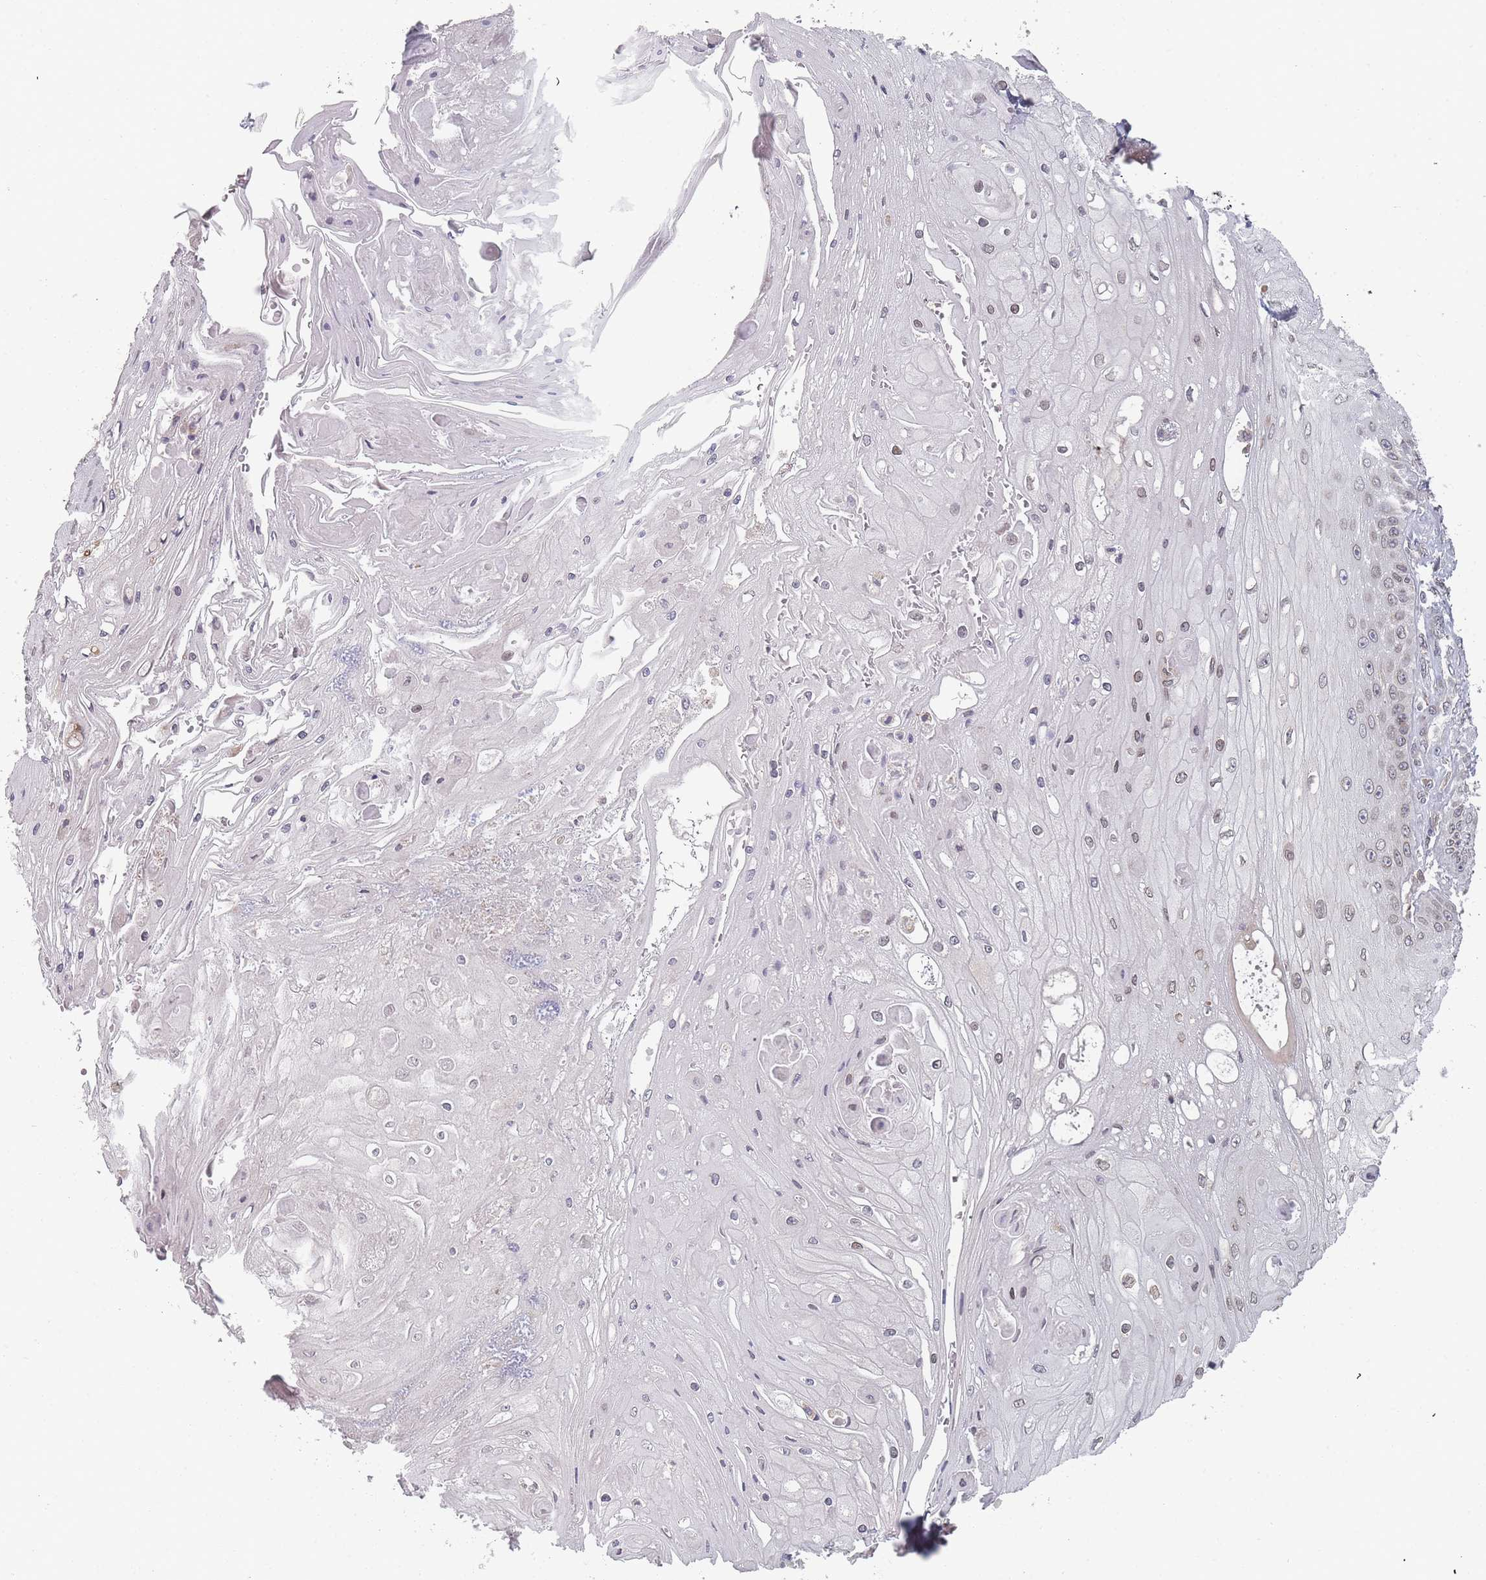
{"staining": {"intensity": "negative", "quantity": "none", "location": "none"}, "tissue": "skin cancer", "cell_type": "Tumor cells", "image_type": "cancer", "snomed": [{"axis": "morphology", "description": "Squamous cell carcinoma, NOS"}, {"axis": "topography", "description": "Skin"}], "caption": "Immunohistochemistry (IHC) of human skin squamous cell carcinoma reveals no positivity in tumor cells.", "gene": "TBC1D25", "patient": {"sex": "male", "age": 70}}